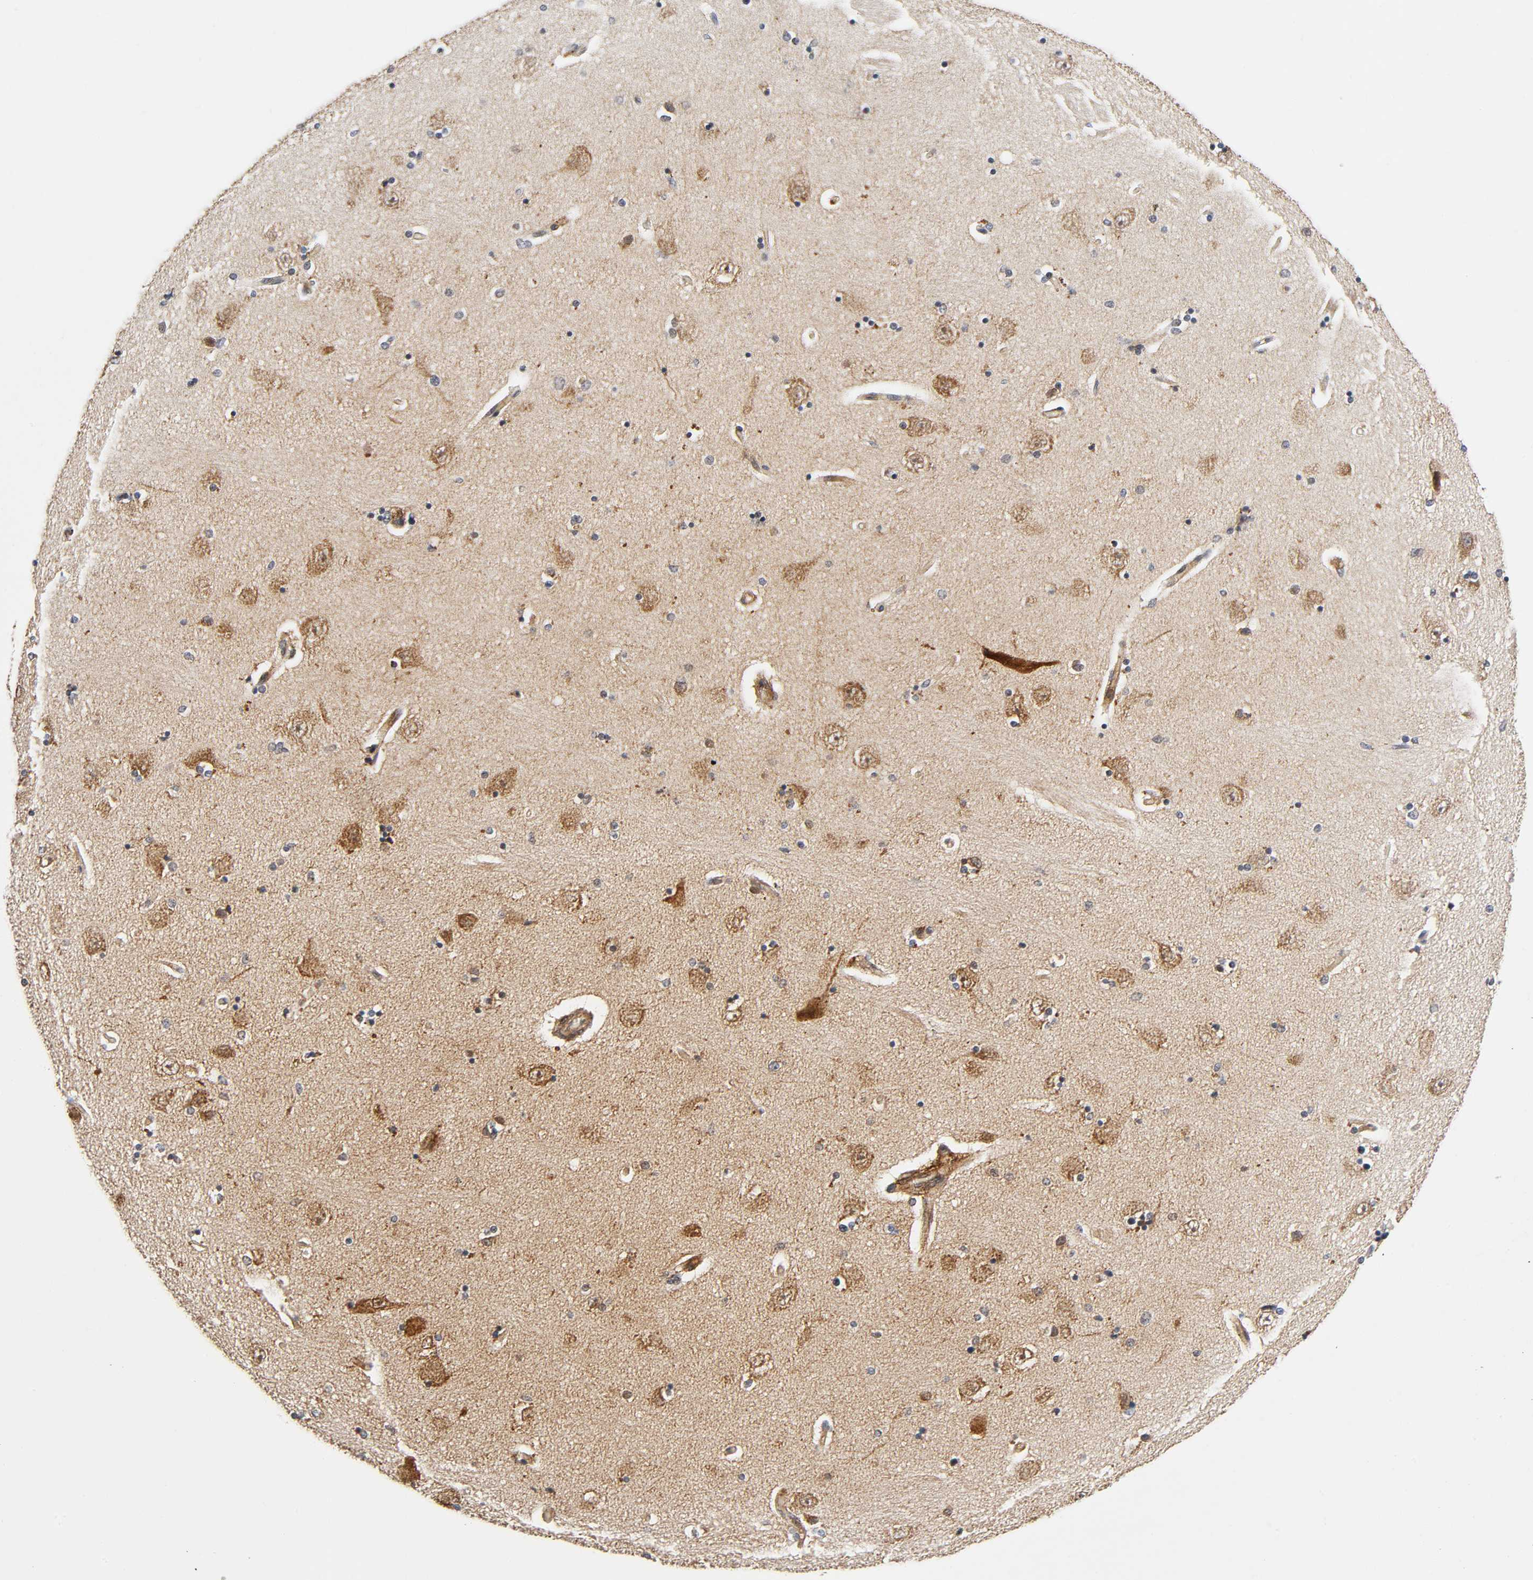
{"staining": {"intensity": "moderate", "quantity": "<25%", "location": "cytoplasmic/membranous"}, "tissue": "hippocampus", "cell_type": "Glial cells", "image_type": "normal", "snomed": [{"axis": "morphology", "description": "Normal tissue, NOS"}, {"axis": "topography", "description": "Hippocampus"}], "caption": "This micrograph demonstrates immunohistochemistry (IHC) staining of benign human hippocampus, with low moderate cytoplasmic/membranous expression in approximately <25% of glial cells.", "gene": "CASP9", "patient": {"sex": "female", "age": 54}}